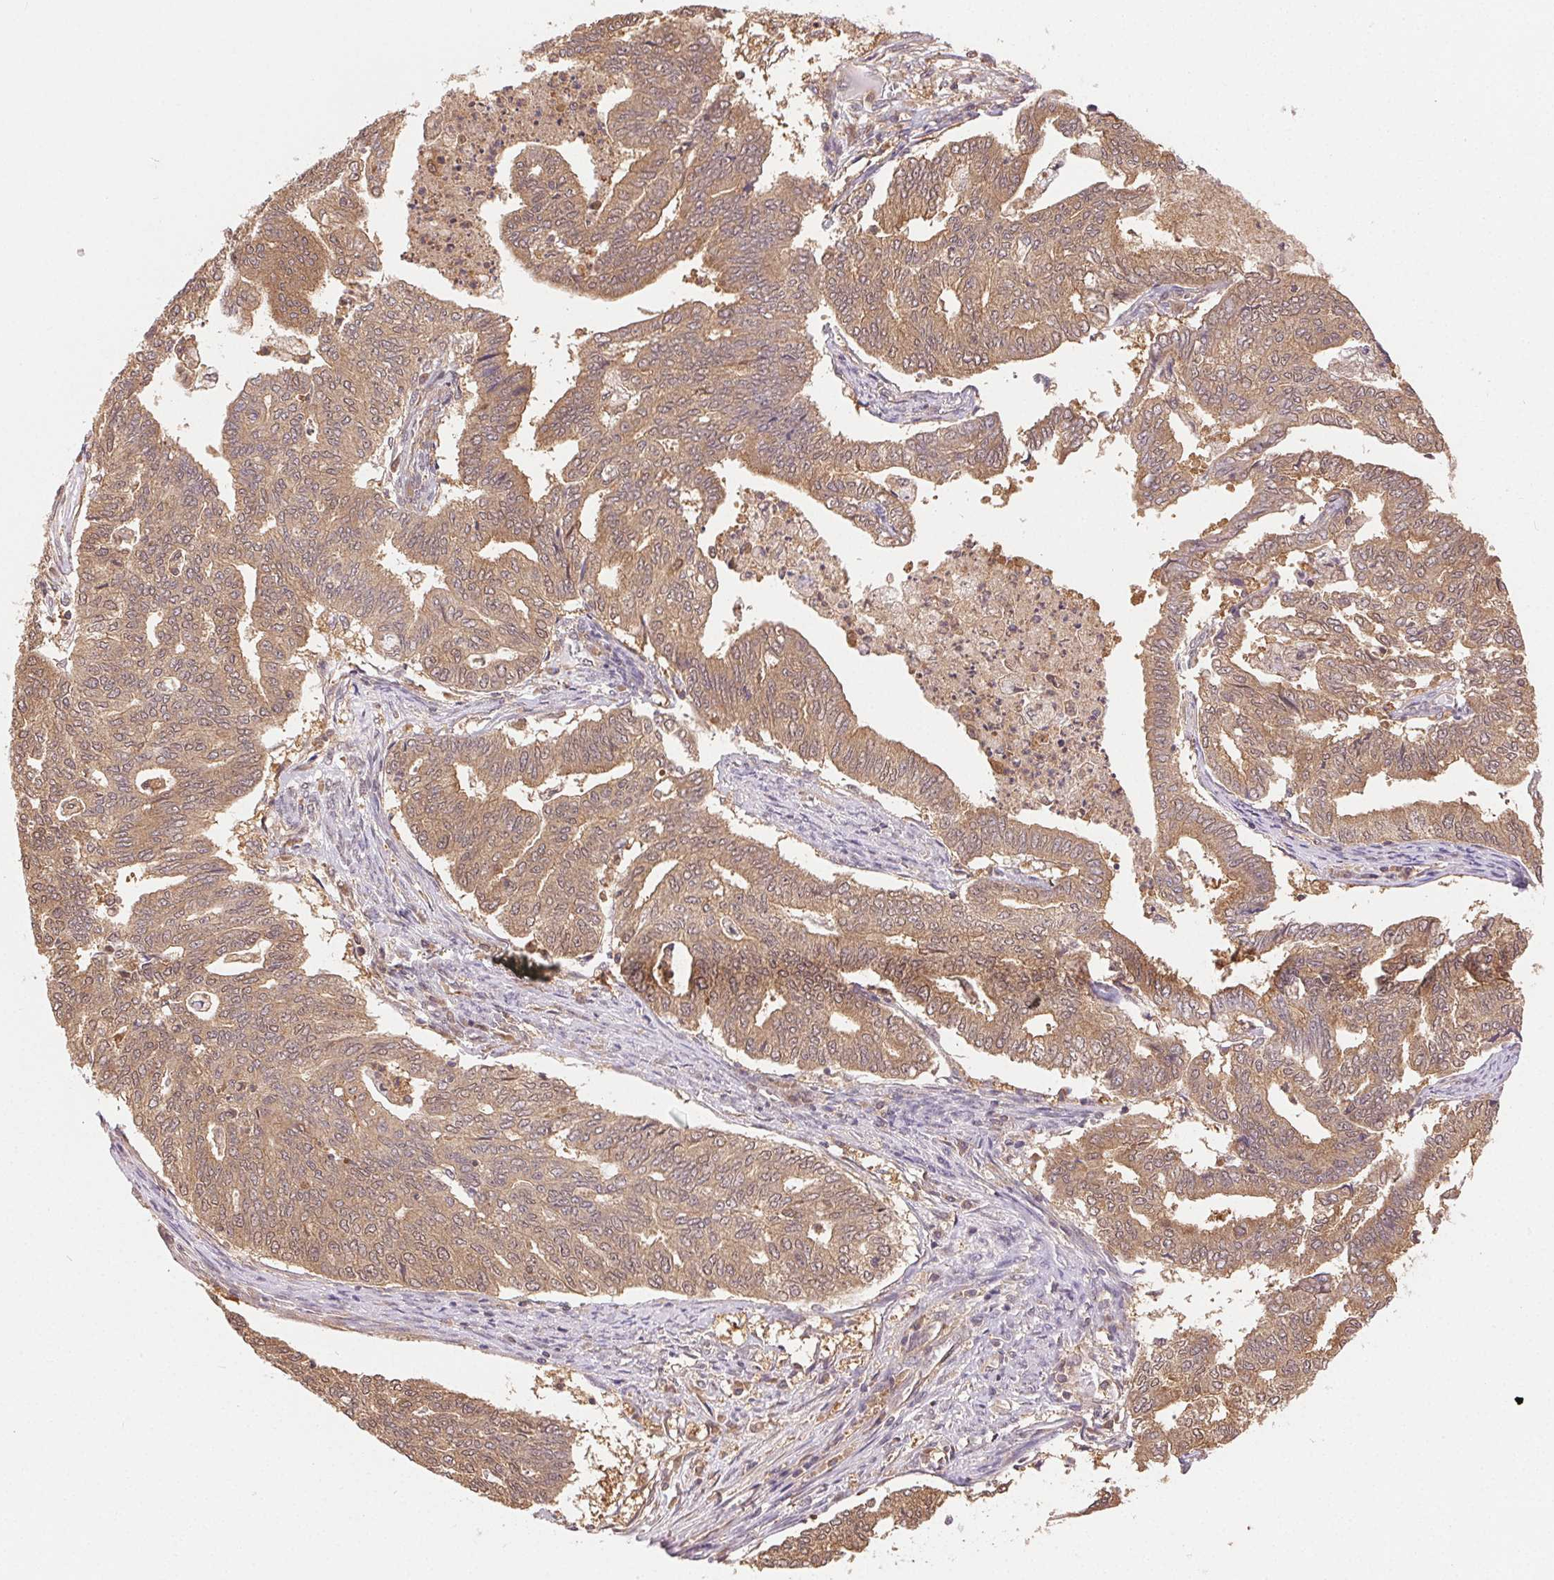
{"staining": {"intensity": "moderate", "quantity": ">75%", "location": "cytoplasmic/membranous"}, "tissue": "endometrial cancer", "cell_type": "Tumor cells", "image_type": "cancer", "snomed": [{"axis": "morphology", "description": "Adenocarcinoma, NOS"}, {"axis": "topography", "description": "Endometrium"}], "caption": "This micrograph shows endometrial cancer stained with immunohistochemistry to label a protein in brown. The cytoplasmic/membranous of tumor cells show moderate positivity for the protein. Nuclei are counter-stained blue.", "gene": "GDI2", "patient": {"sex": "female", "age": 79}}